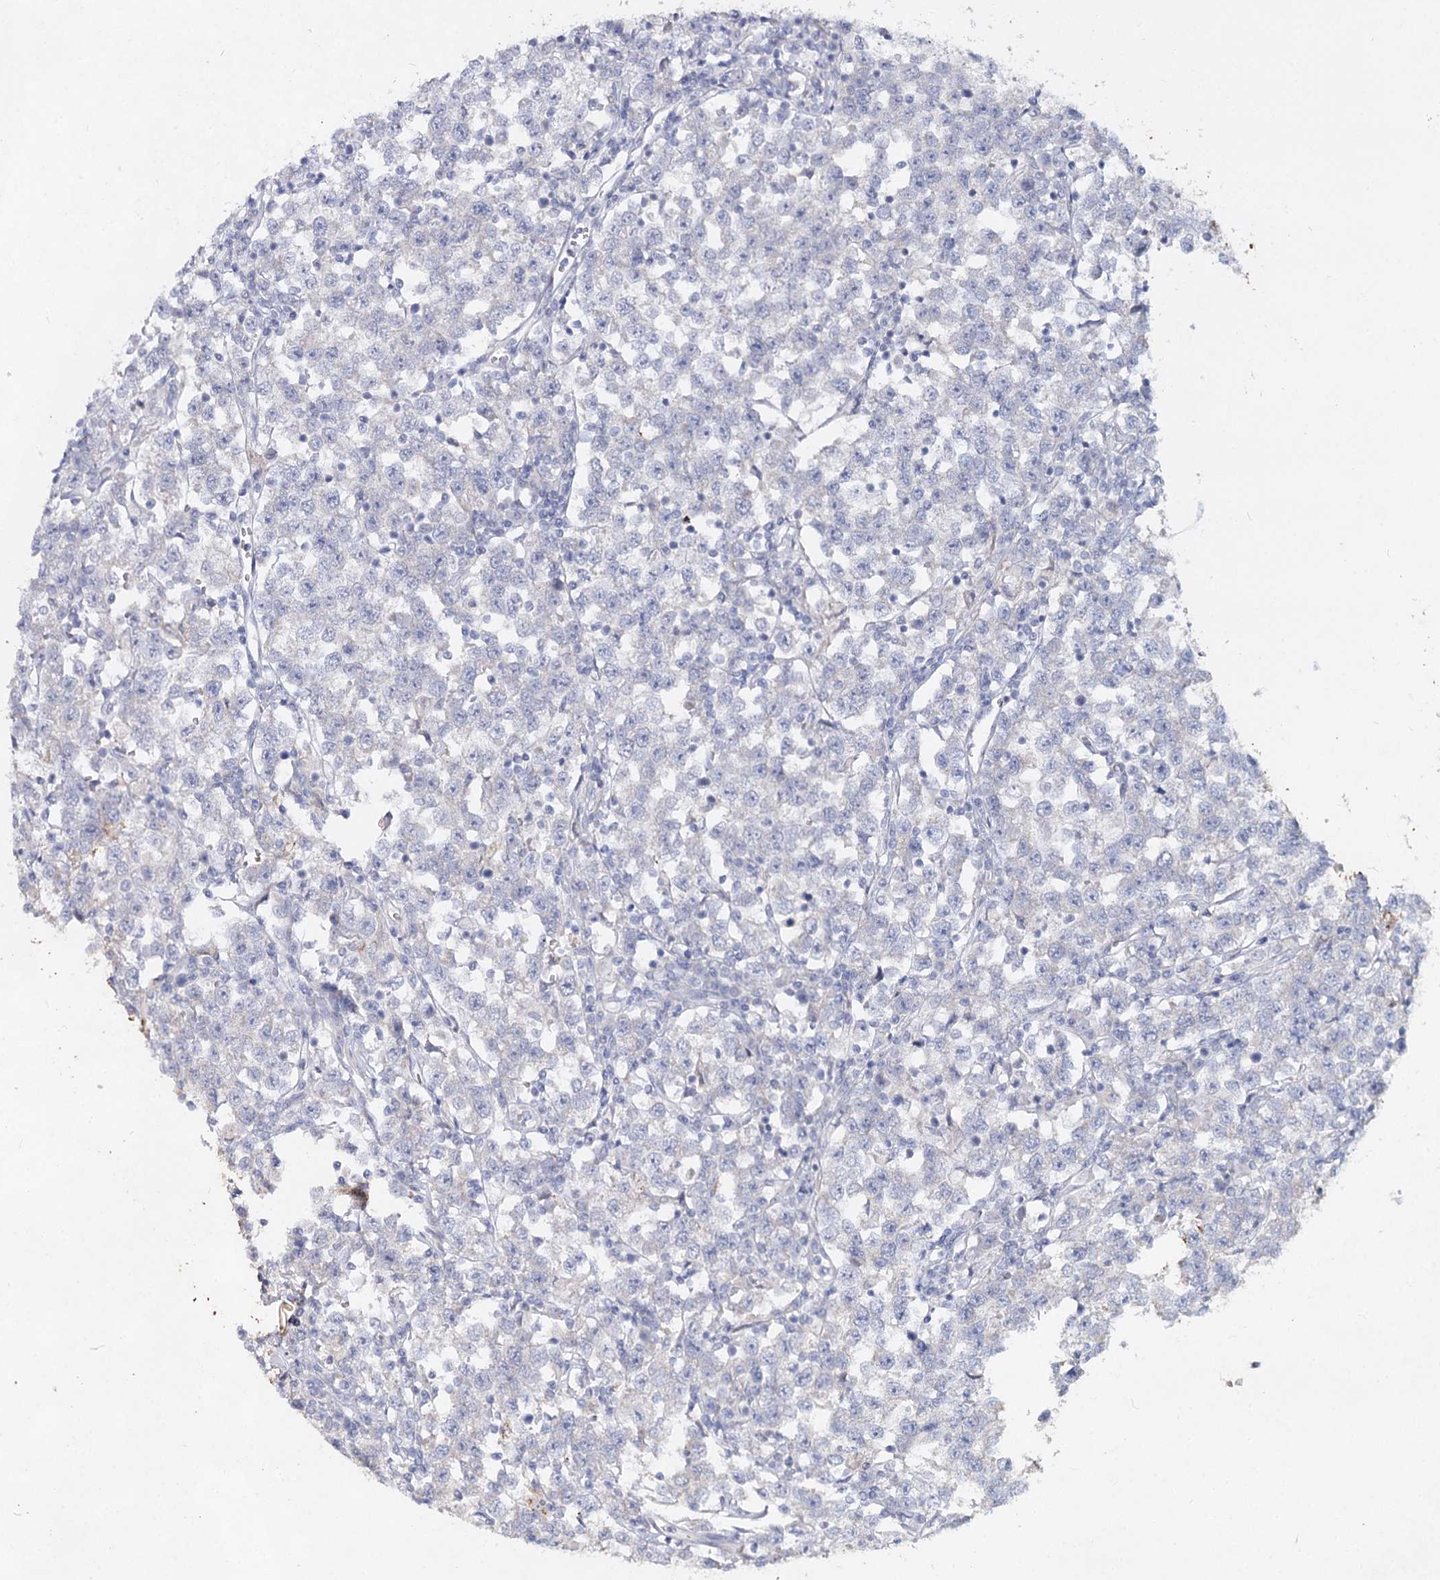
{"staining": {"intensity": "negative", "quantity": "none", "location": "none"}, "tissue": "testis cancer", "cell_type": "Tumor cells", "image_type": "cancer", "snomed": [{"axis": "morphology", "description": "Normal tissue, NOS"}, {"axis": "morphology", "description": "Seminoma, NOS"}, {"axis": "topography", "description": "Testis"}], "caption": "This histopathology image is of testis cancer stained with IHC to label a protein in brown with the nuclei are counter-stained blue. There is no expression in tumor cells.", "gene": "CCDC73", "patient": {"sex": "male", "age": 43}}